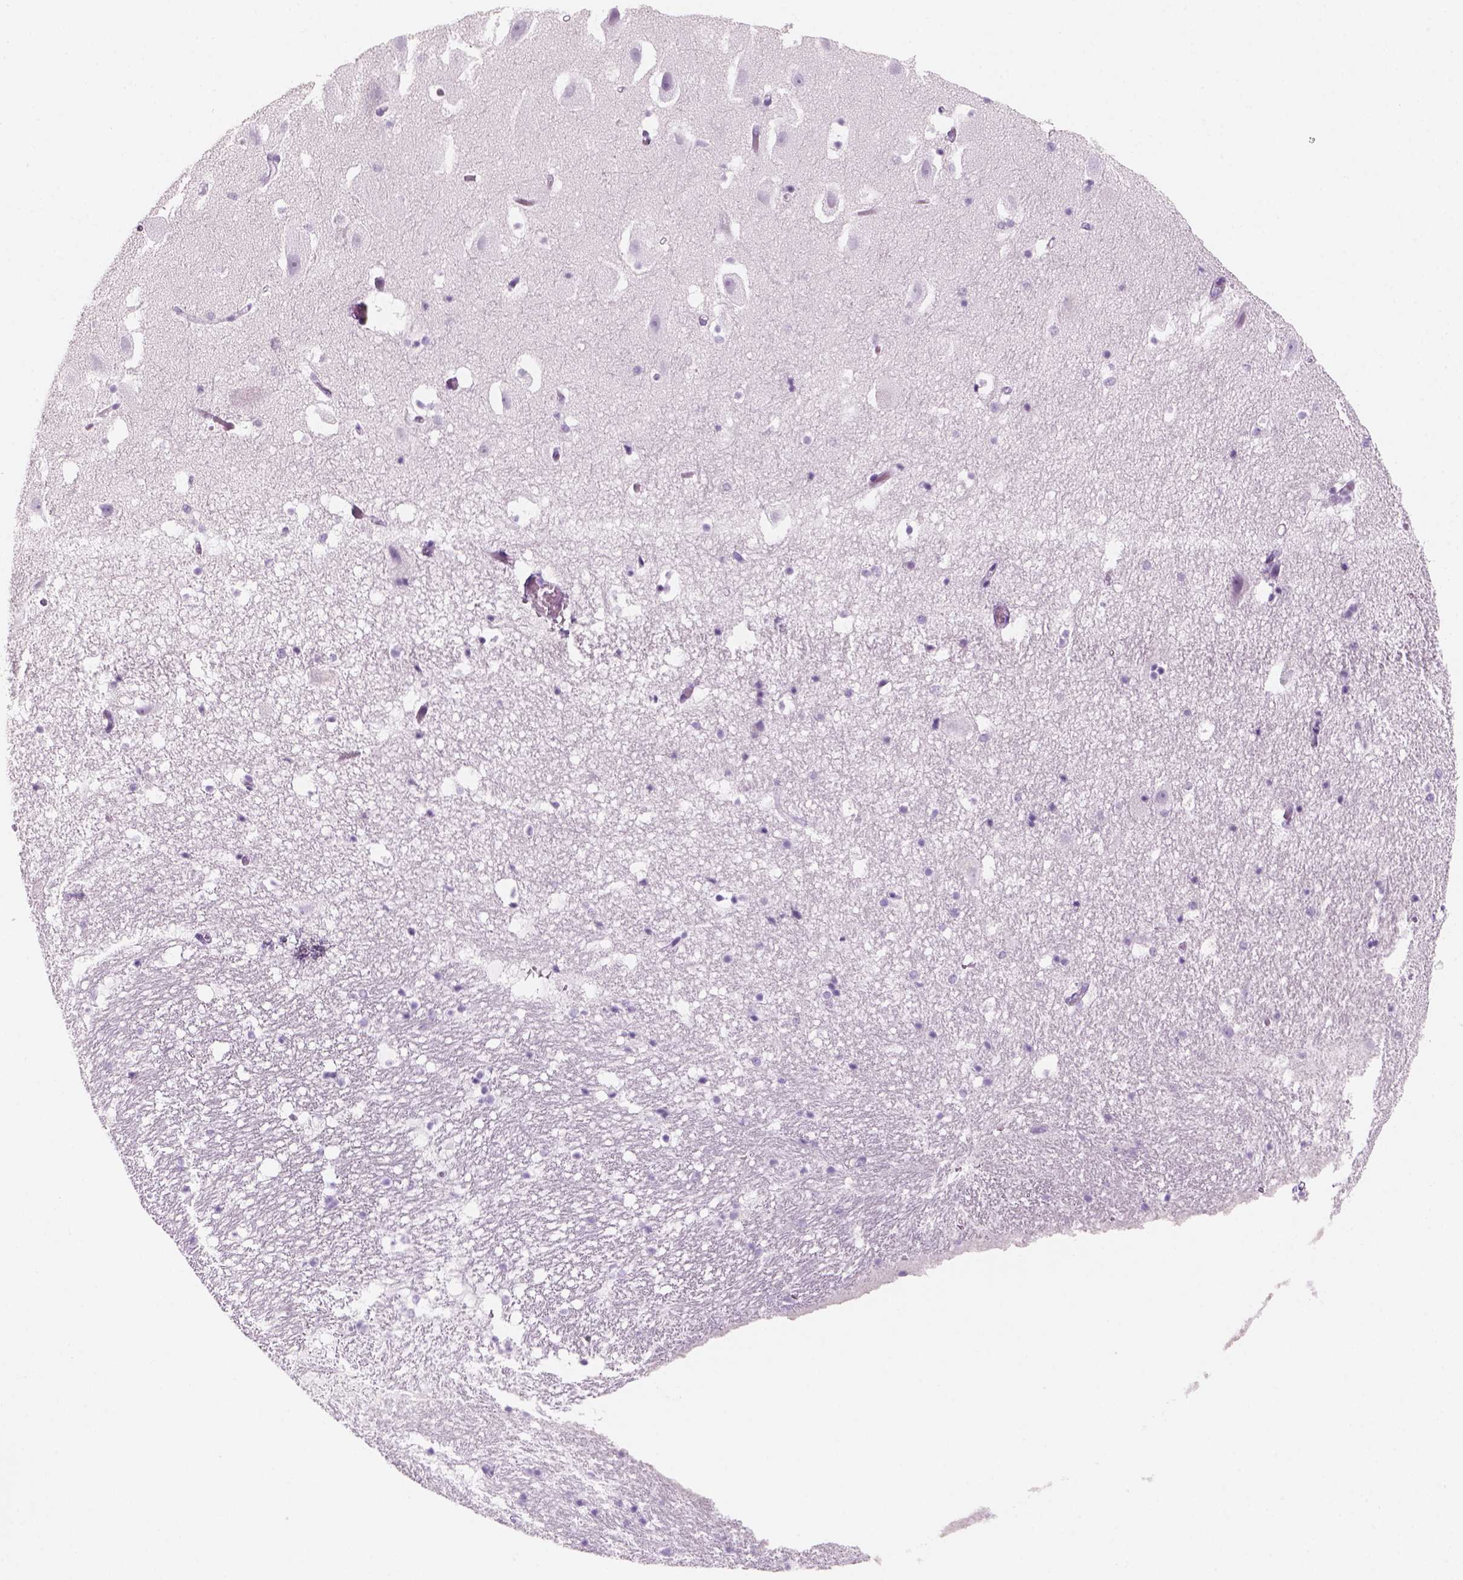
{"staining": {"intensity": "negative", "quantity": "none", "location": "none"}, "tissue": "hippocampus", "cell_type": "Glial cells", "image_type": "normal", "snomed": [{"axis": "morphology", "description": "Normal tissue, NOS"}, {"axis": "topography", "description": "Hippocampus"}], "caption": "High power microscopy micrograph of an immunohistochemistry (IHC) micrograph of normal hippocampus, revealing no significant positivity in glial cells.", "gene": "KRTAP11", "patient": {"sex": "male", "age": 26}}